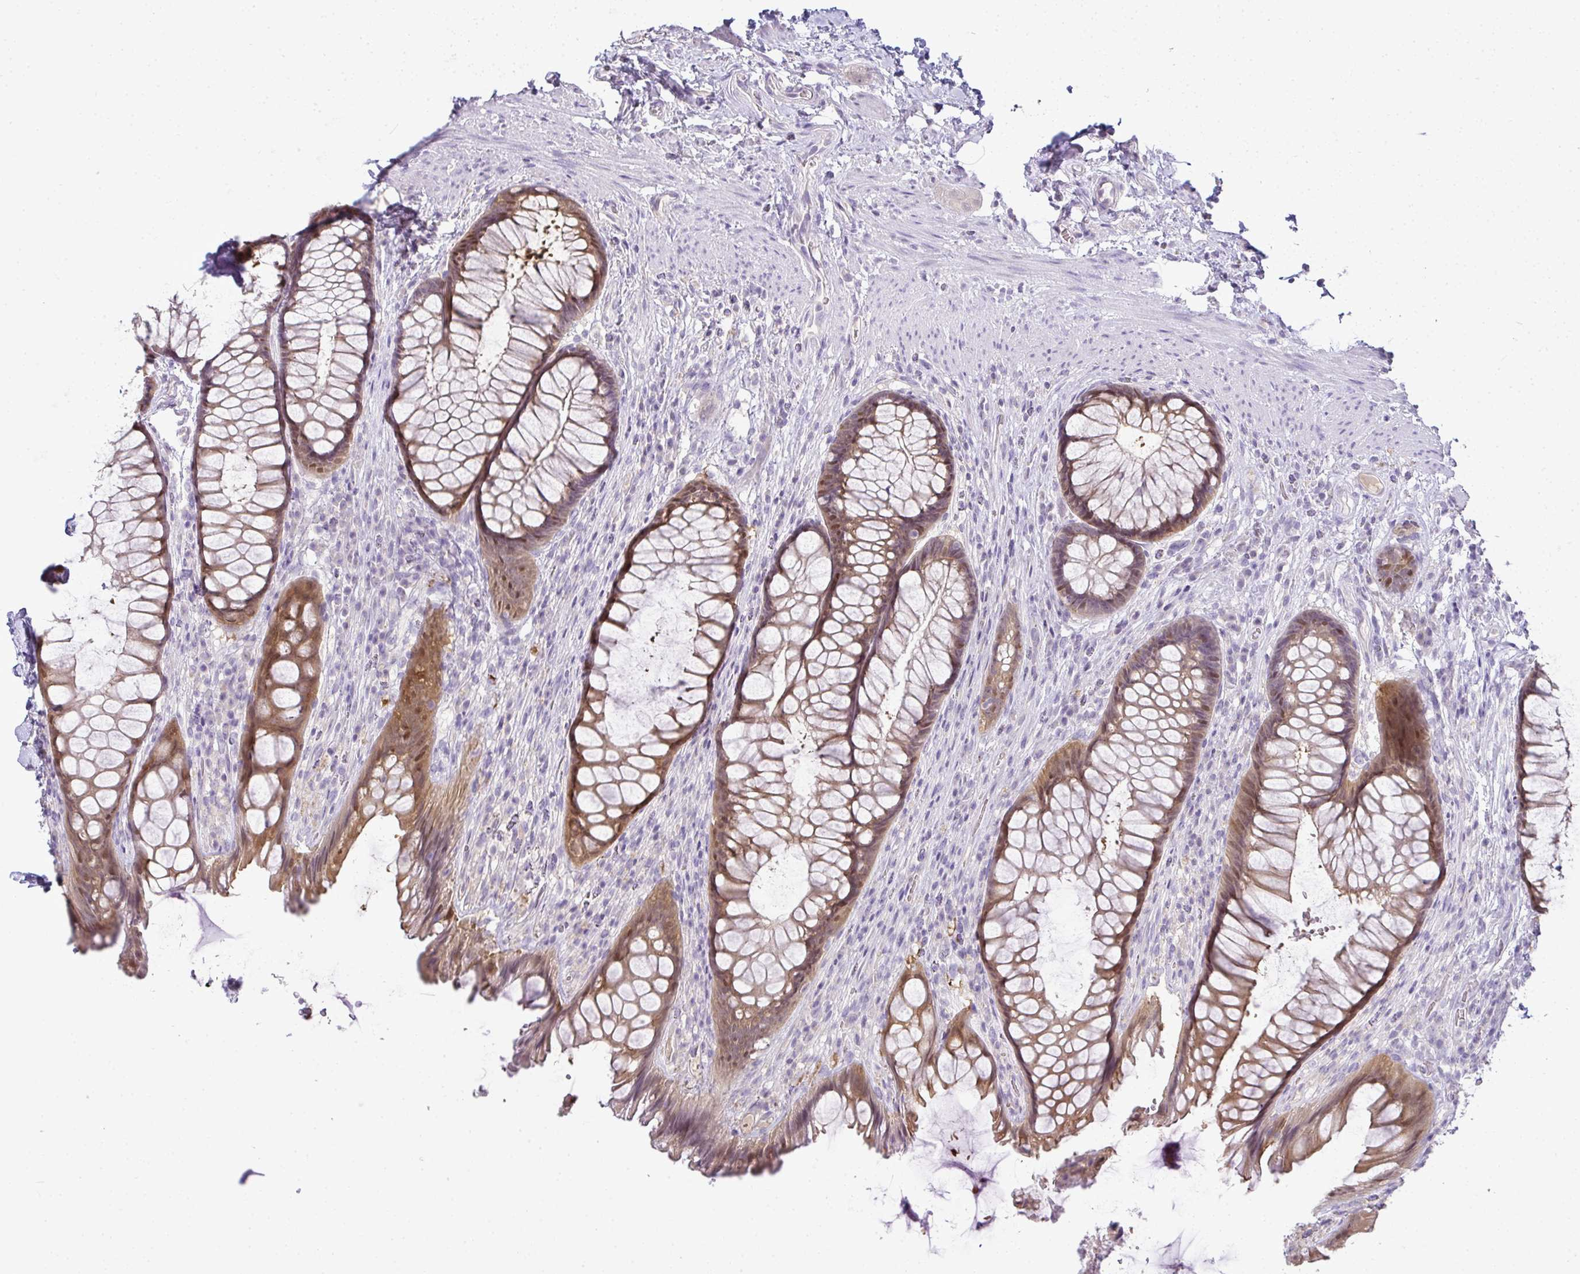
{"staining": {"intensity": "moderate", "quantity": ">75%", "location": "cytoplasmic/membranous,nuclear"}, "tissue": "rectum", "cell_type": "Glandular cells", "image_type": "normal", "snomed": [{"axis": "morphology", "description": "Normal tissue, NOS"}, {"axis": "topography", "description": "Rectum"}], "caption": "This image reveals immunohistochemistry staining of benign human rectum, with medium moderate cytoplasmic/membranous,nuclear staining in approximately >75% of glandular cells.", "gene": "CMPK1", "patient": {"sex": "male", "age": 53}}